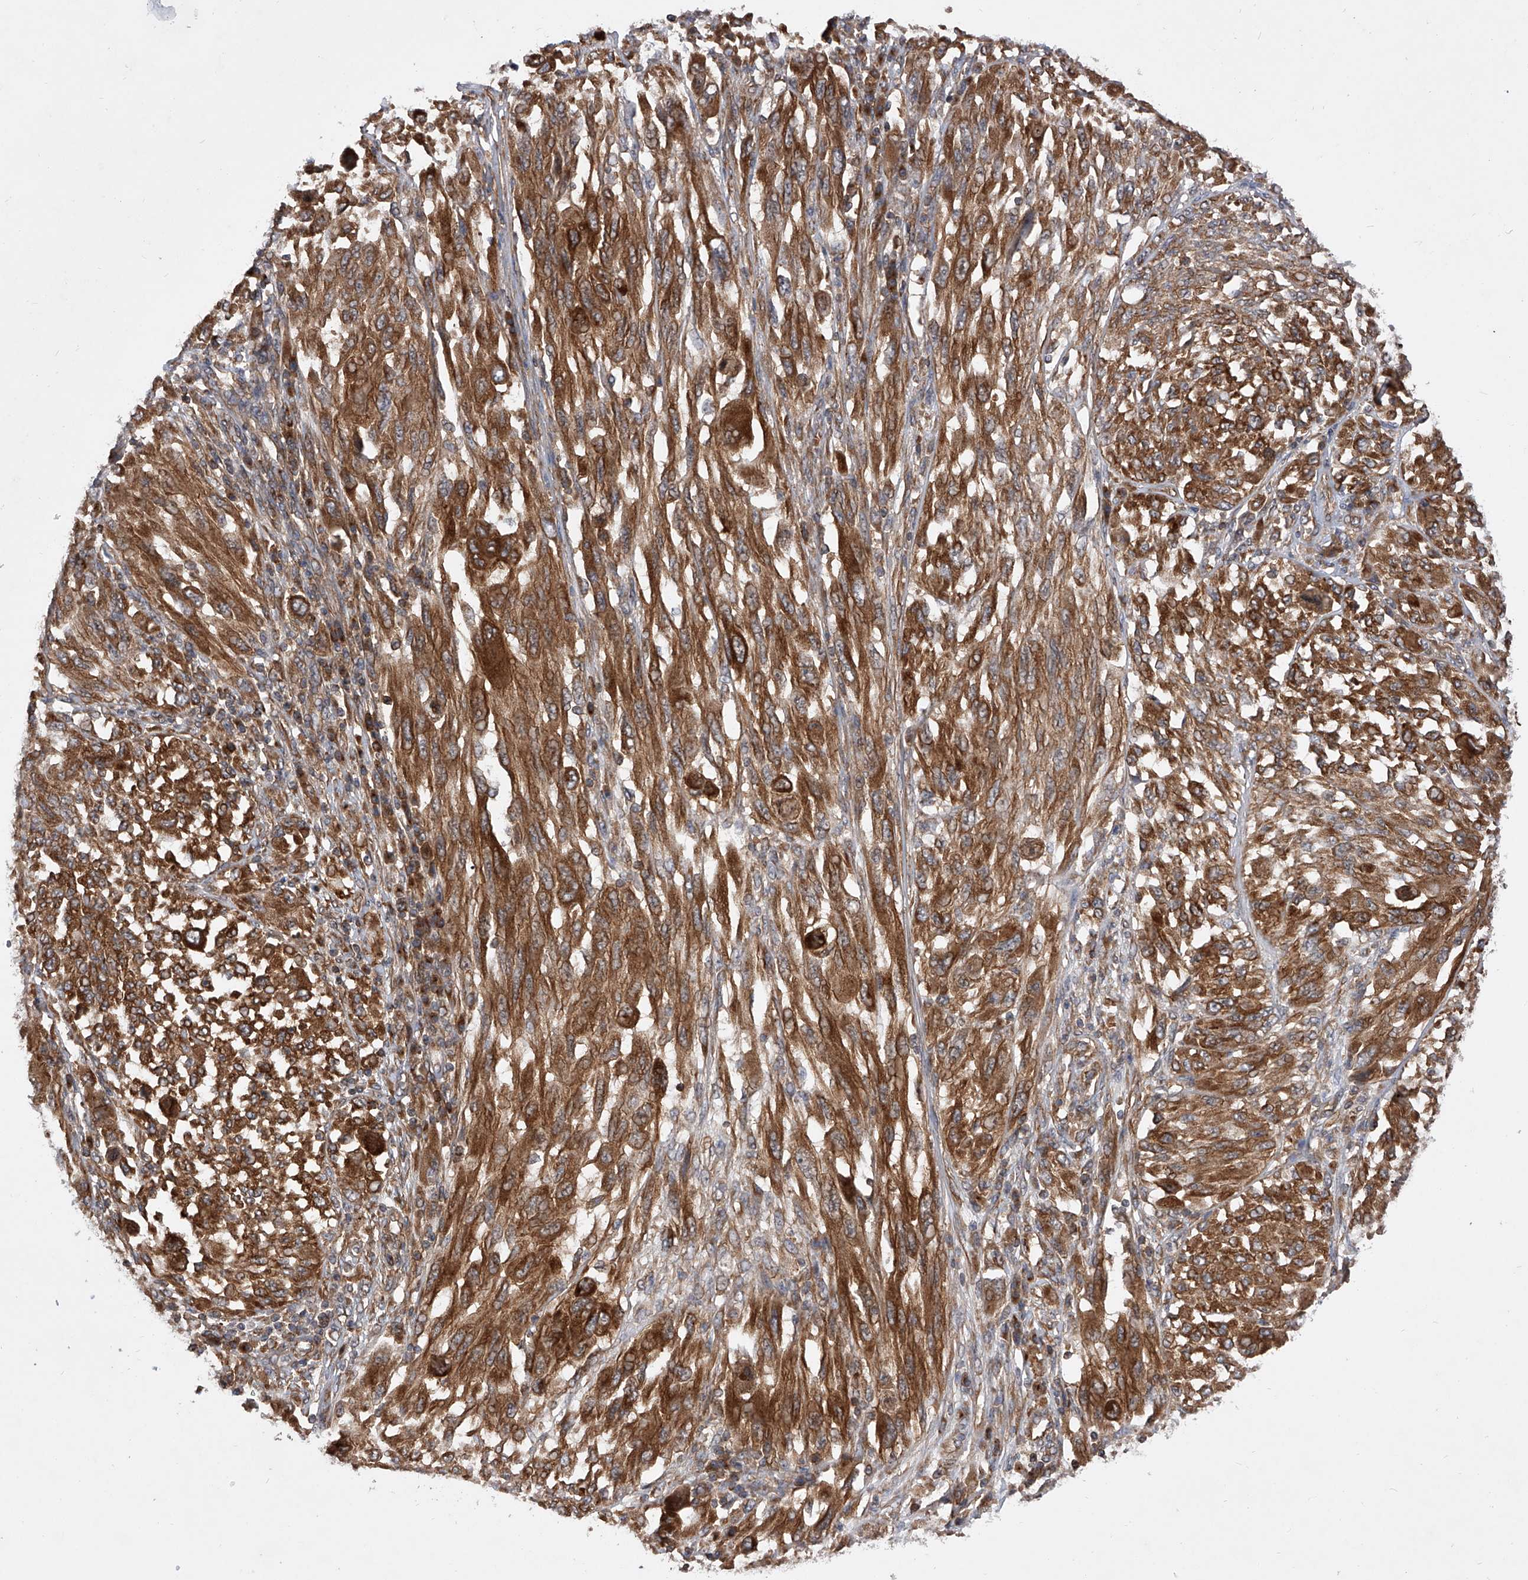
{"staining": {"intensity": "strong", "quantity": ">75%", "location": "cytoplasmic/membranous"}, "tissue": "melanoma", "cell_type": "Tumor cells", "image_type": "cancer", "snomed": [{"axis": "morphology", "description": "Malignant melanoma, NOS"}, {"axis": "topography", "description": "Skin"}], "caption": "Strong cytoplasmic/membranous protein expression is seen in approximately >75% of tumor cells in melanoma.", "gene": "CFAP410", "patient": {"sex": "female", "age": 91}}